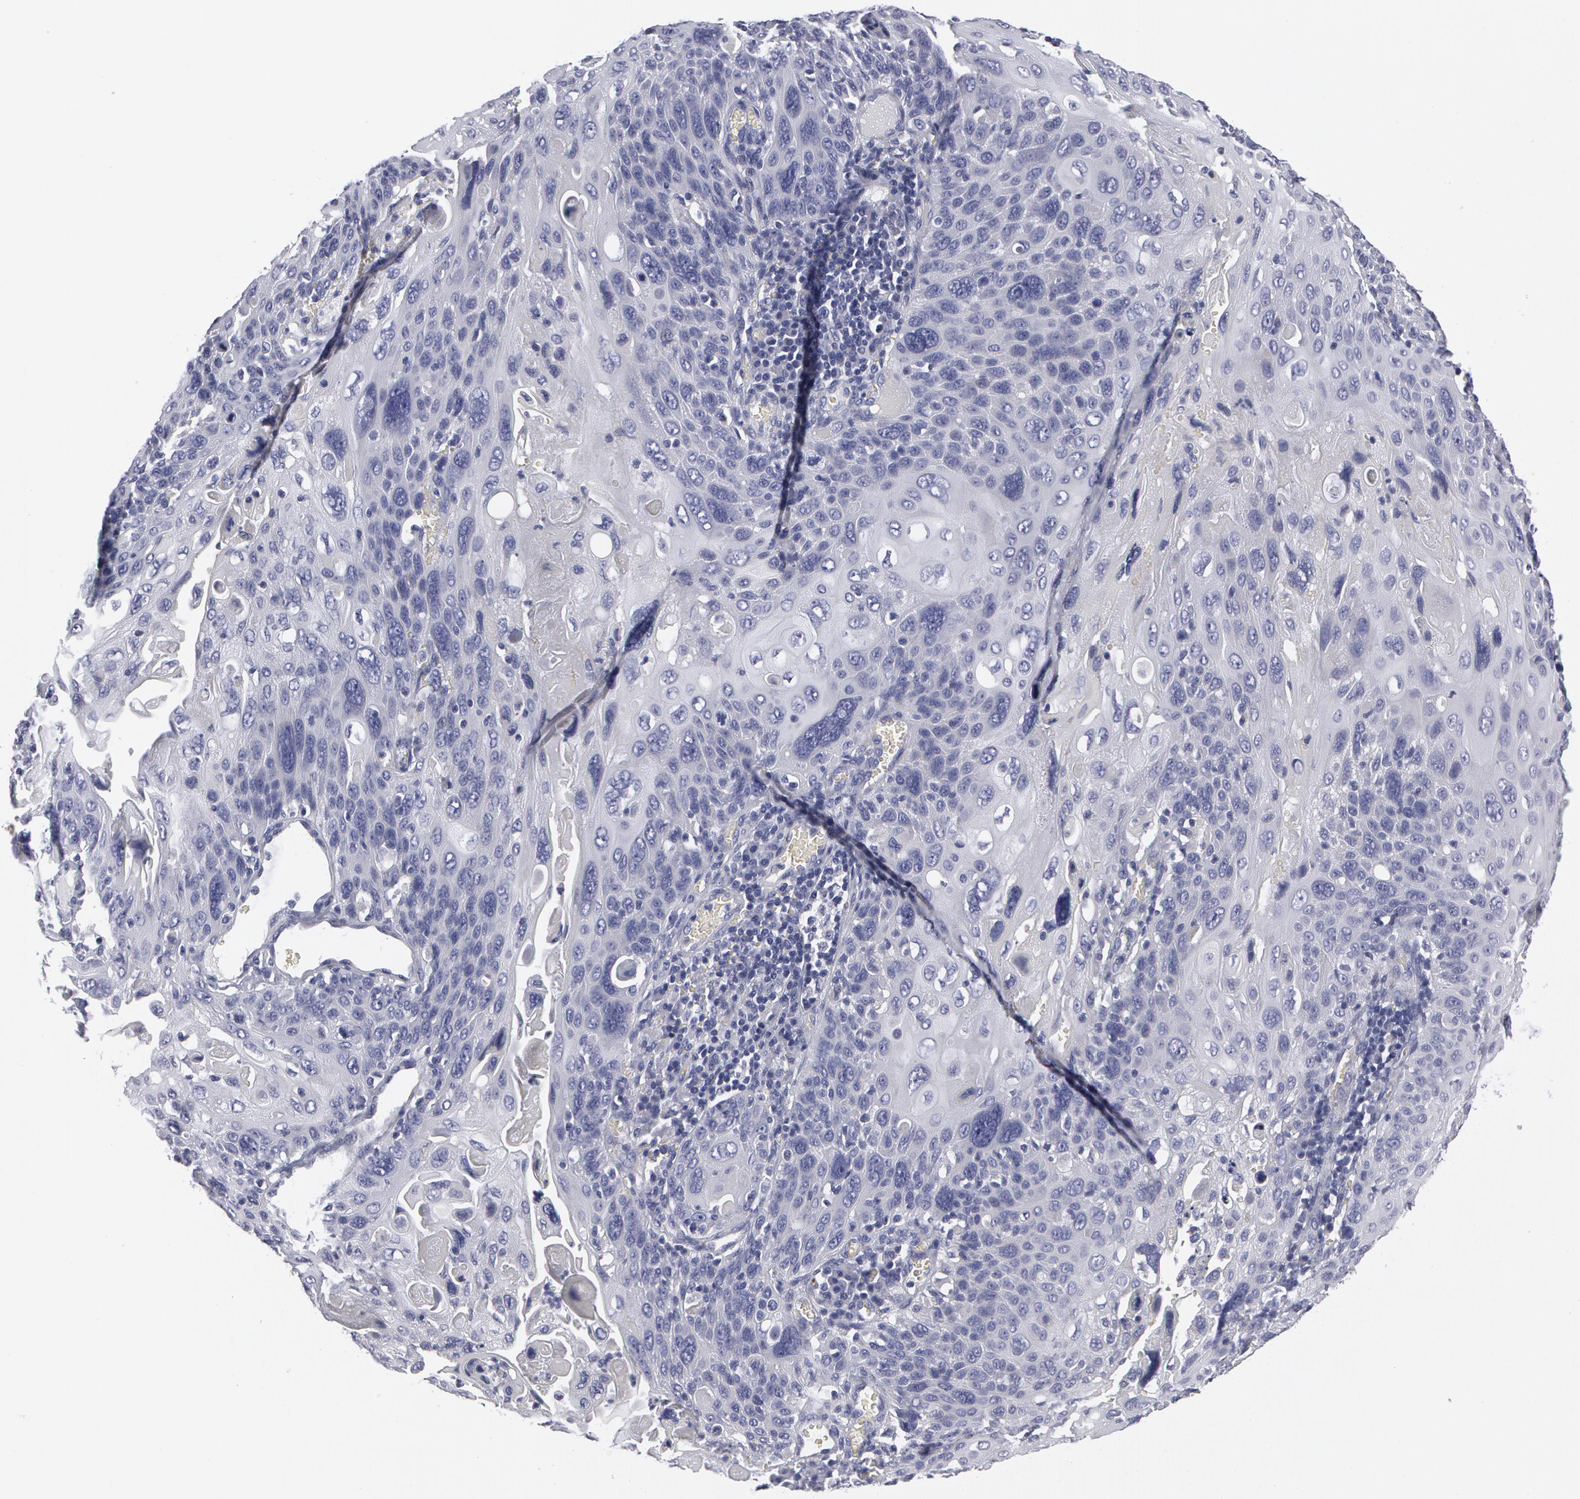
{"staining": {"intensity": "negative", "quantity": "none", "location": "none"}, "tissue": "cervical cancer", "cell_type": "Tumor cells", "image_type": "cancer", "snomed": [{"axis": "morphology", "description": "Squamous cell carcinoma, NOS"}, {"axis": "topography", "description": "Cervix"}], "caption": "Micrograph shows no protein positivity in tumor cells of cervical cancer tissue. Nuclei are stained in blue.", "gene": "SMC1B", "patient": {"sex": "female", "age": 54}}